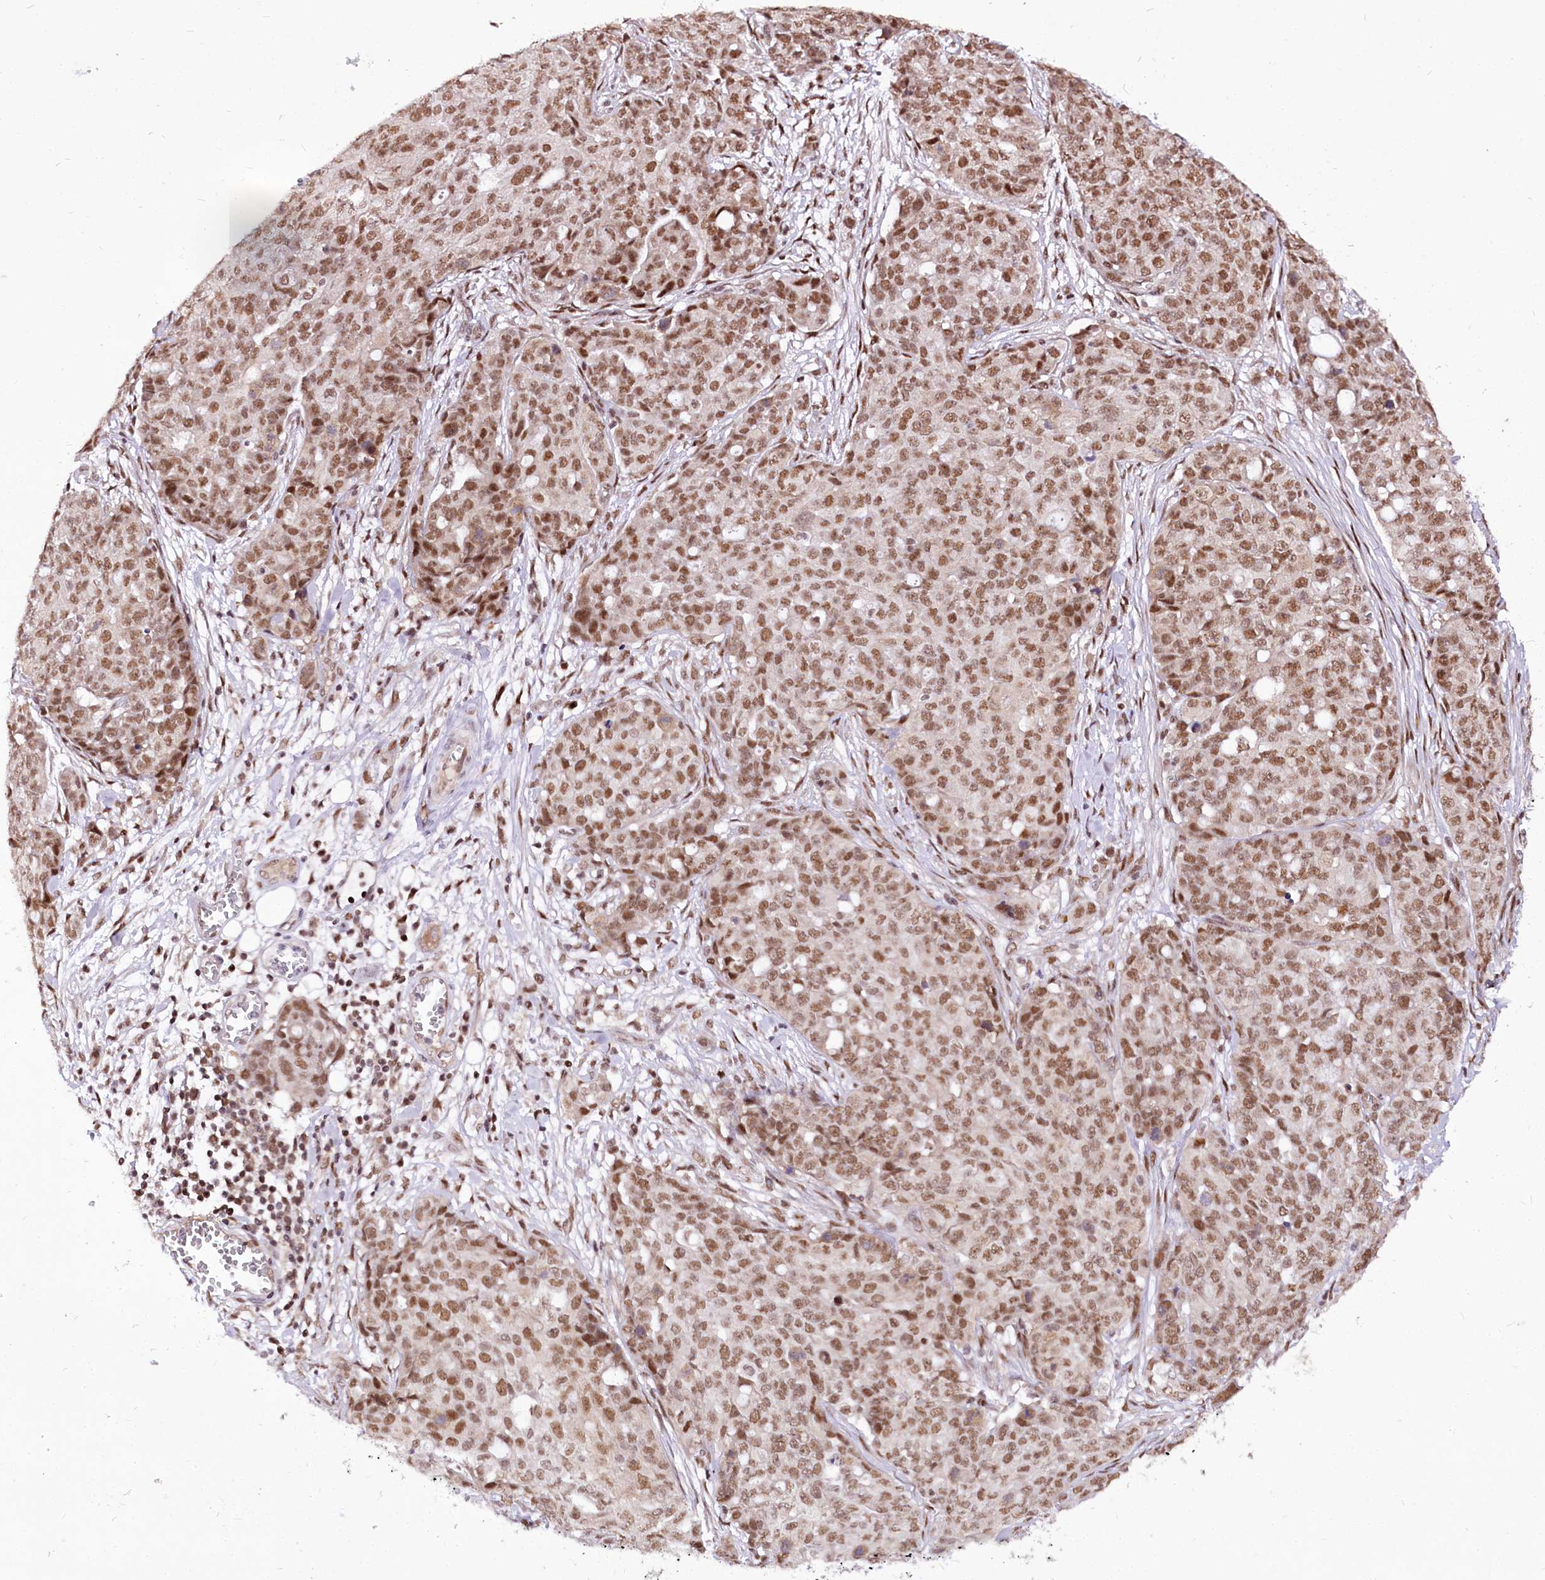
{"staining": {"intensity": "moderate", "quantity": ">75%", "location": "nuclear"}, "tissue": "ovarian cancer", "cell_type": "Tumor cells", "image_type": "cancer", "snomed": [{"axis": "morphology", "description": "Cystadenocarcinoma, serous, NOS"}, {"axis": "topography", "description": "Soft tissue"}, {"axis": "topography", "description": "Ovary"}], "caption": "The micrograph reveals immunohistochemical staining of ovarian cancer. There is moderate nuclear staining is seen in approximately >75% of tumor cells. (DAB (3,3'-diaminobenzidine) IHC with brightfield microscopy, high magnification).", "gene": "POLA2", "patient": {"sex": "female", "age": 57}}